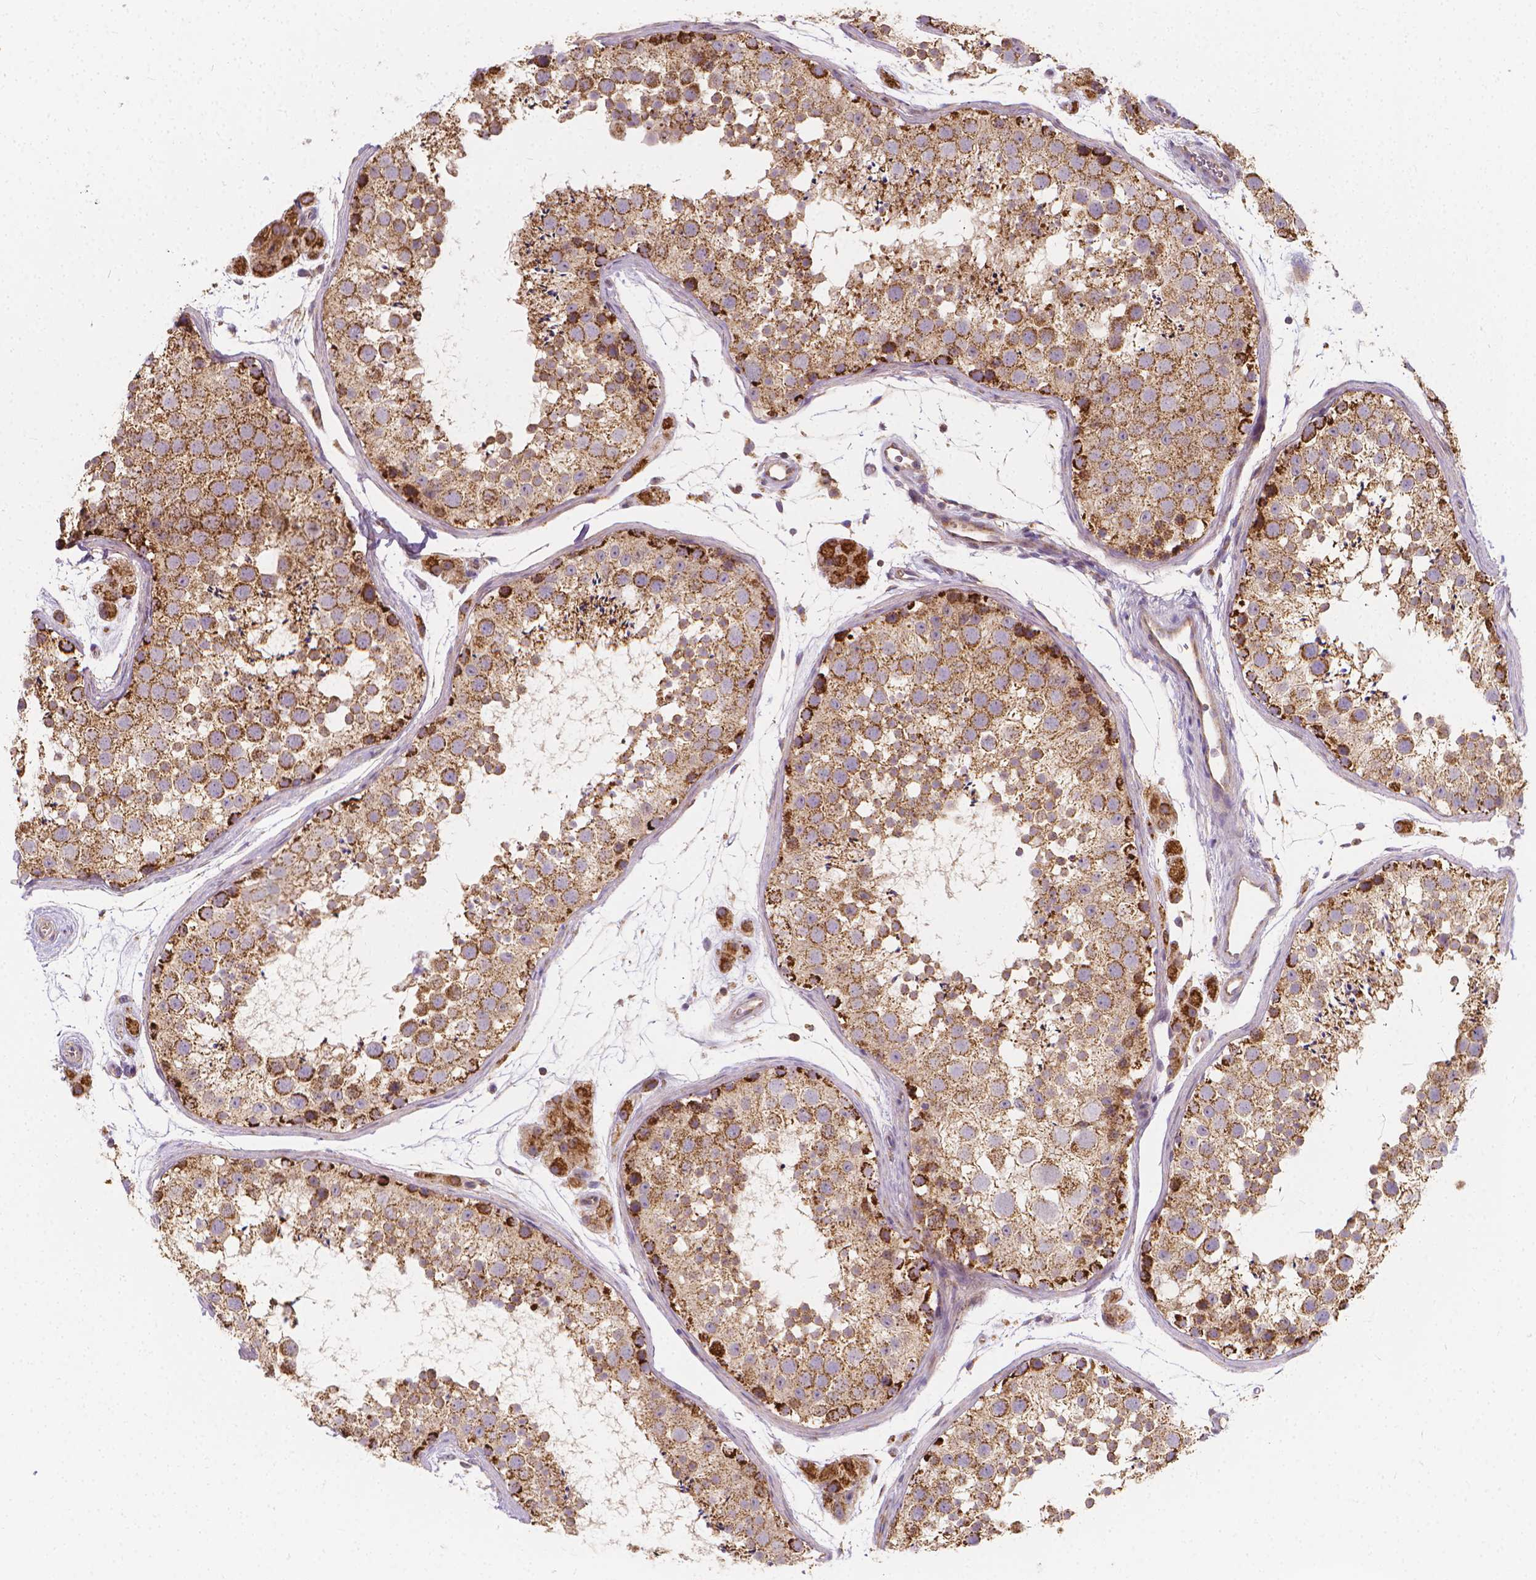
{"staining": {"intensity": "strong", "quantity": ">75%", "location": "cytoplasmic/membranous"}, "tissue": "testis", "cell_type": "Cells in seminiferous ducts", "image_type": "normal", "snomed": [{"axis": "morphology", "description": "Normal tissue, NOS"}, {"axis": "topography", "description": "Testis"}], "caption": "The histopathology image exhibits staining of normal testis, revealing strong cytoplasmic/membranous protein staining (brown color) within cells in seminiferous ducts.", "gene": "SNCAIP", "patient": {"sex": "male", "age": 41}}